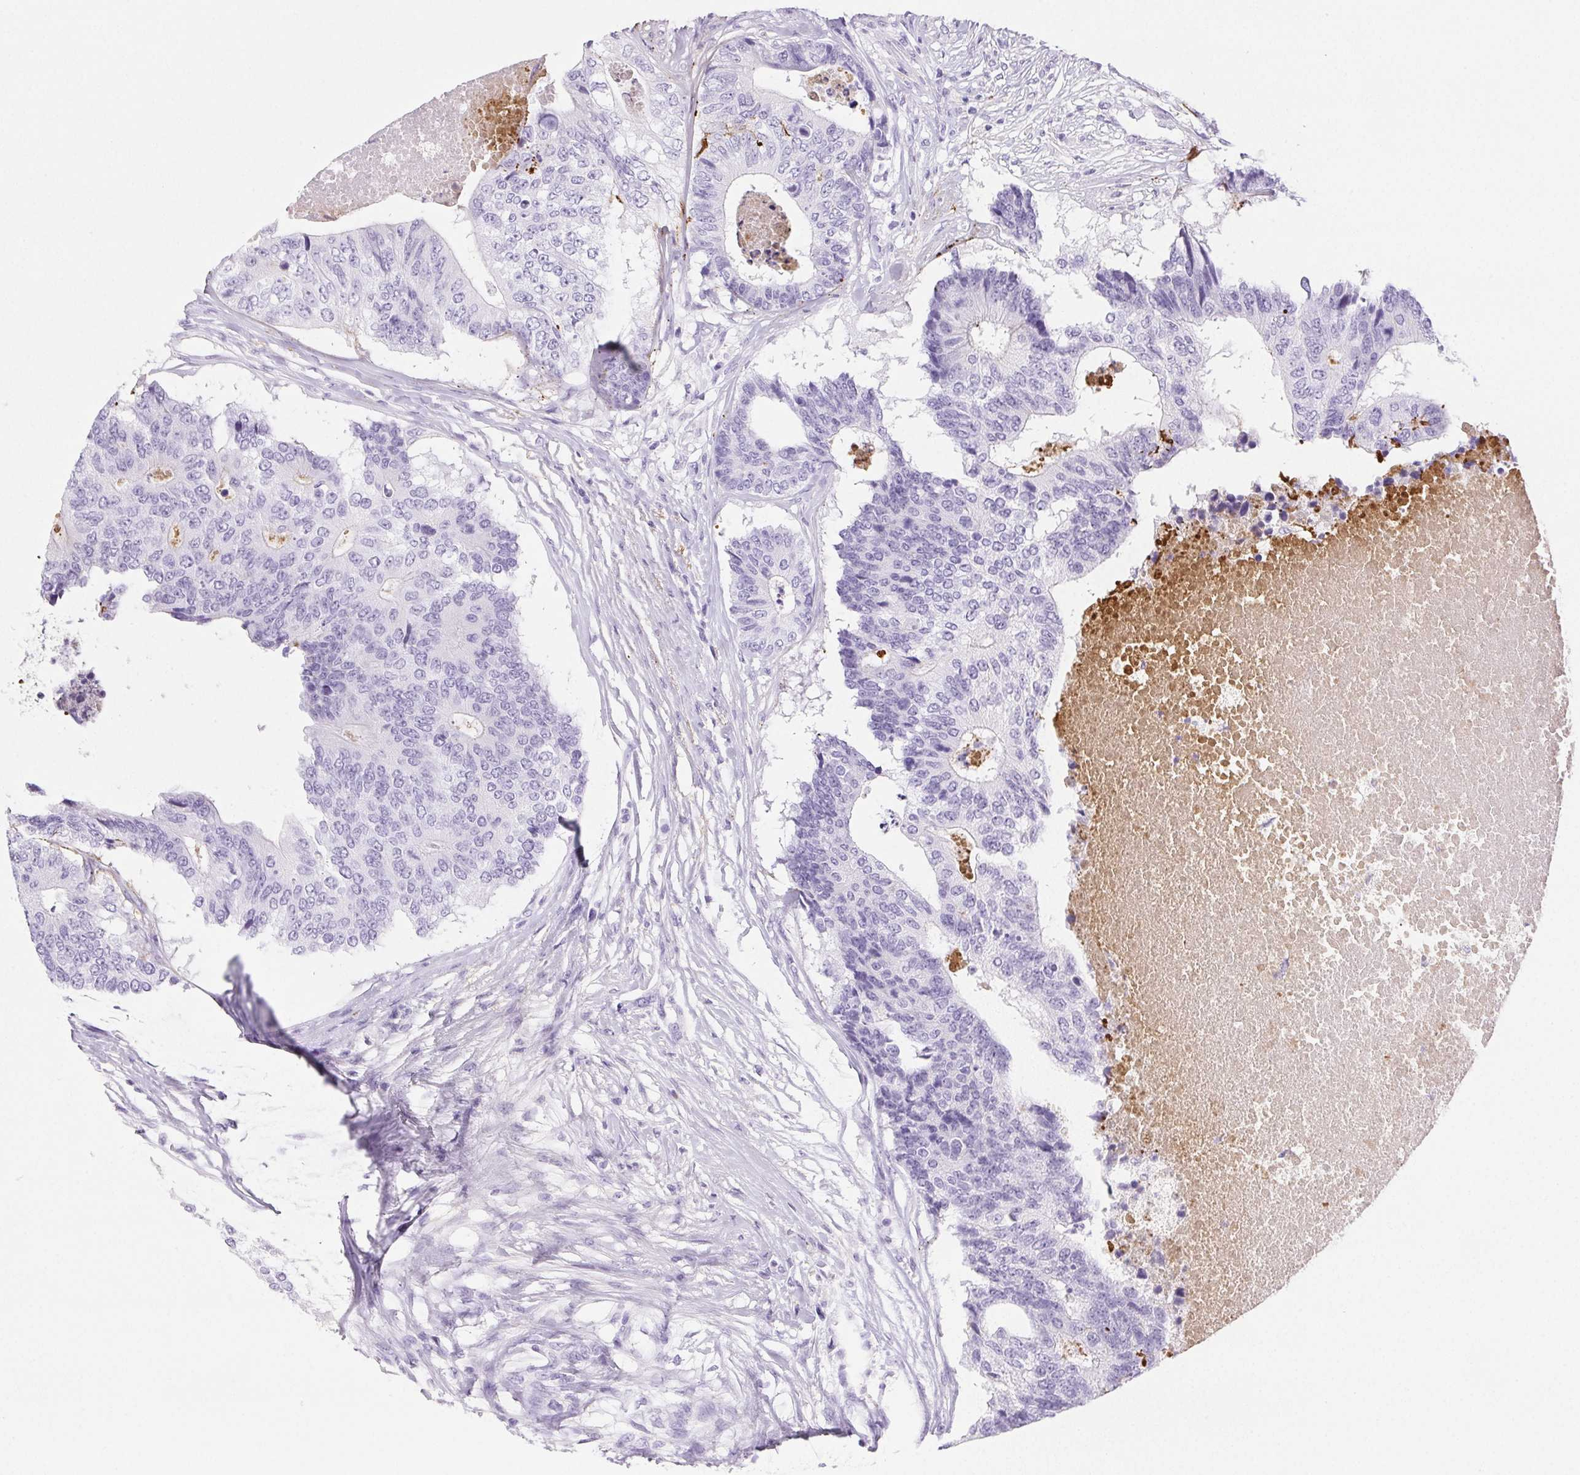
{"staining": {"intensity": "negative", "quantity": "none", "location": "none"}, "tissue": "colorectal cancer", "cell_type": "Tumor cells", "image_type": "cancer", "snomed": [{"axis": "morphology", "description": "Adenocarcinoma, NOS"}, {"axis": "topography", "description": "Colon"}], "caption": "DAB immunohistochemical staining of human colorectal adenocarcinoma shows no significant positivity in tumor cells.", "gene": "VTN", "patient": {"sex": "female", "age": 67}}